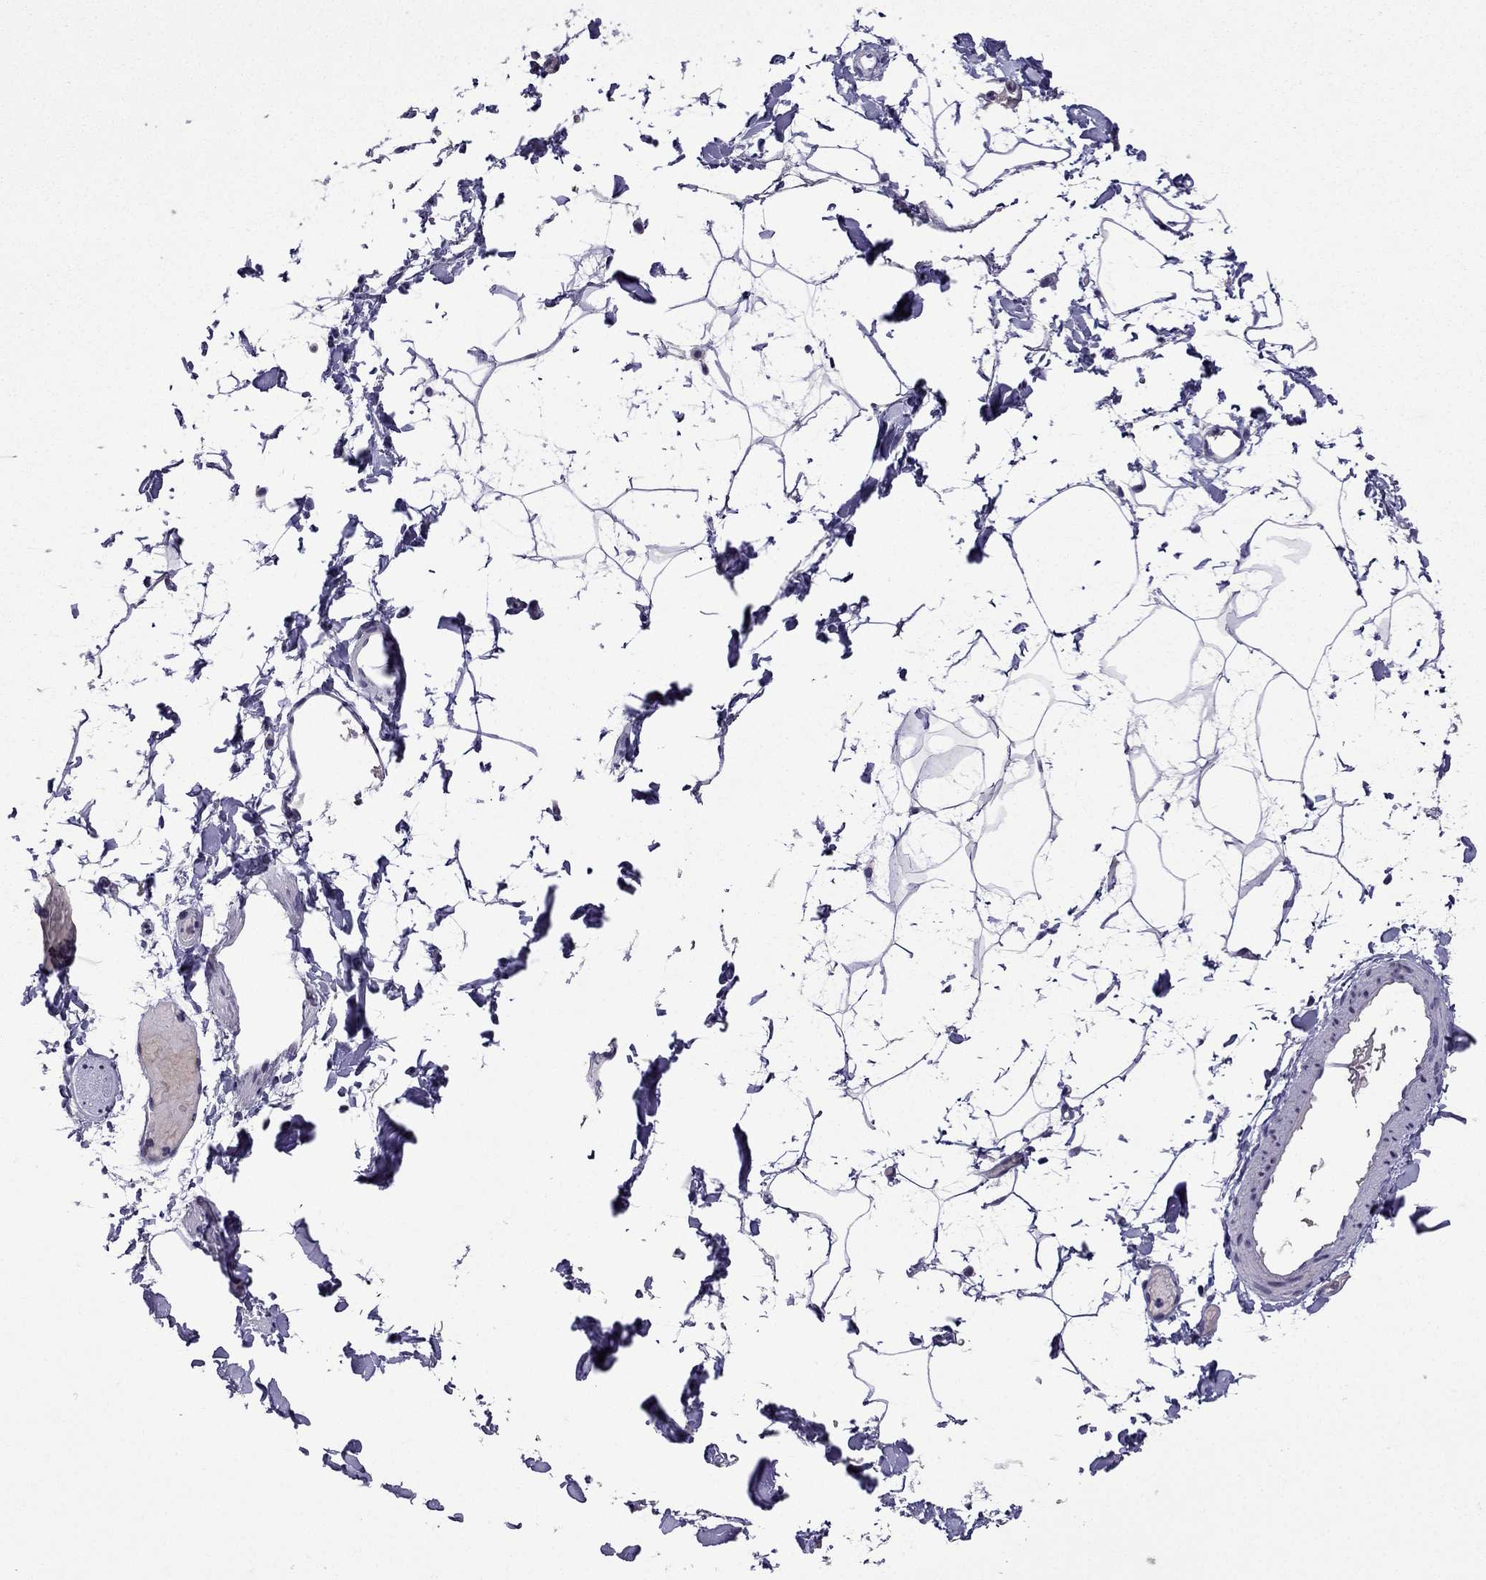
{"staining": {"intensity": "negative", "quantity": "none", "location": "none"}, "tissue": "adipose tissue", "cell_type": "Adipocytes", "image_type": "normal", "snomed": [{"axis": "morphology", "description": "Normal tissue, NOS"}, {"axis": "topography", "description": "Gallbladder"}, {"axis": "topography", "description": "Peripheral nerve tissue"}], "caption": "A high-resolution histopathology image shows IHC staining of benign adipose tissue, which reveals no significant positivity in adipocytes. The staining is performed using DAB brown chromogen with nuclei counter-stained in using hematoxylin.", "gene": "TTN", "patient": {"sex": "female", "age": 45}}